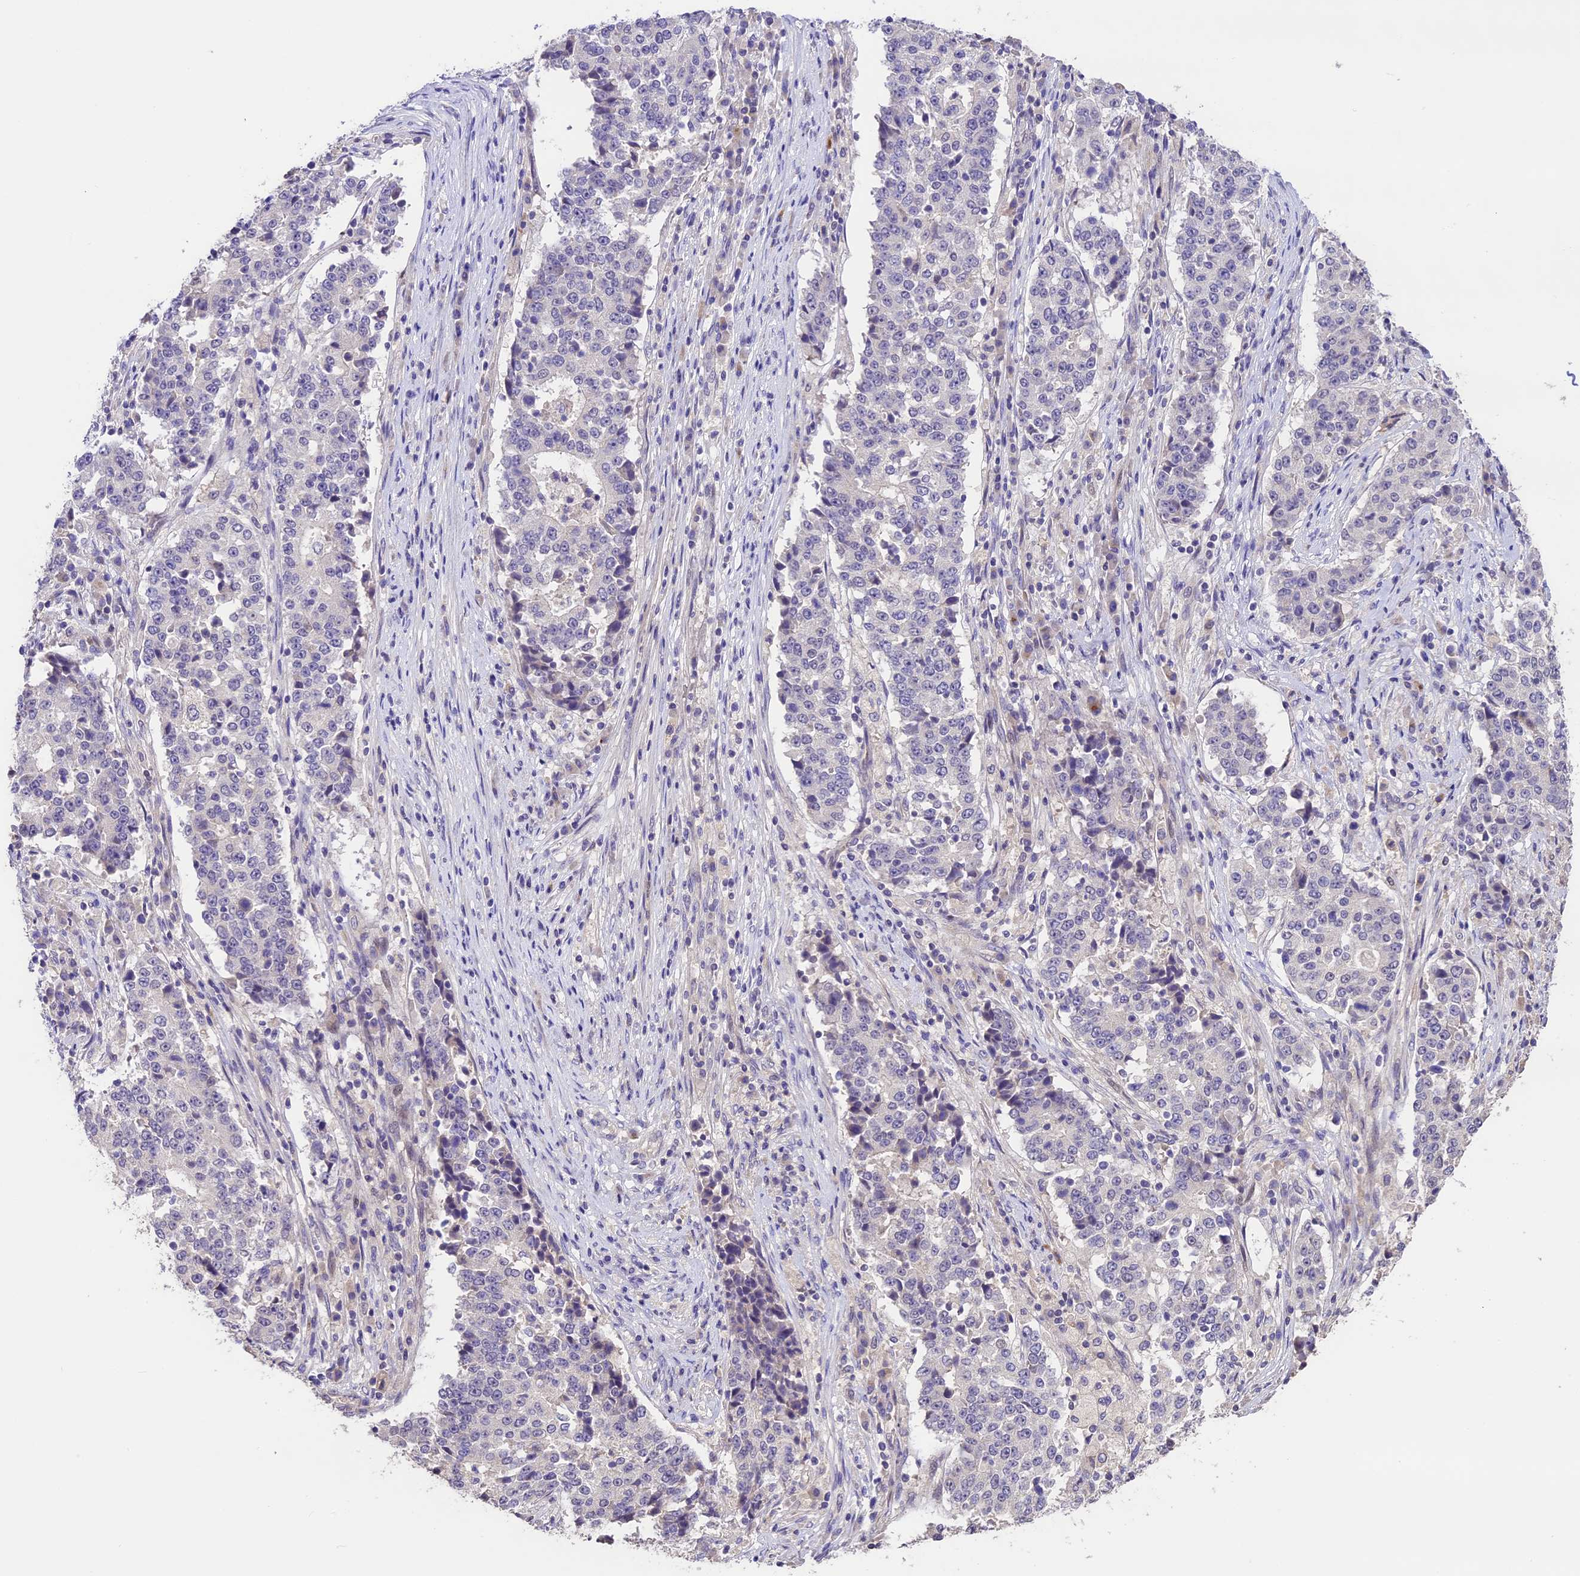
{"staining": {"intensity": "negative", "quantity": "none", "location": "none"}, "tissue": "stomach cancer", "cell_type": "Tumor cells", "image_type": "cancer", "snomed": [{"axis": "morphology", "description": "Adenocarcinoma, NOS"}, {"axis": "topography", "description": "Stomach"}], "caption": "Immunohistochemistry of stomach adenocarcinoma displays no positivity in tumor cells.", "gene": "DGKH", "patient": {"sex": "male", "age": 59}}